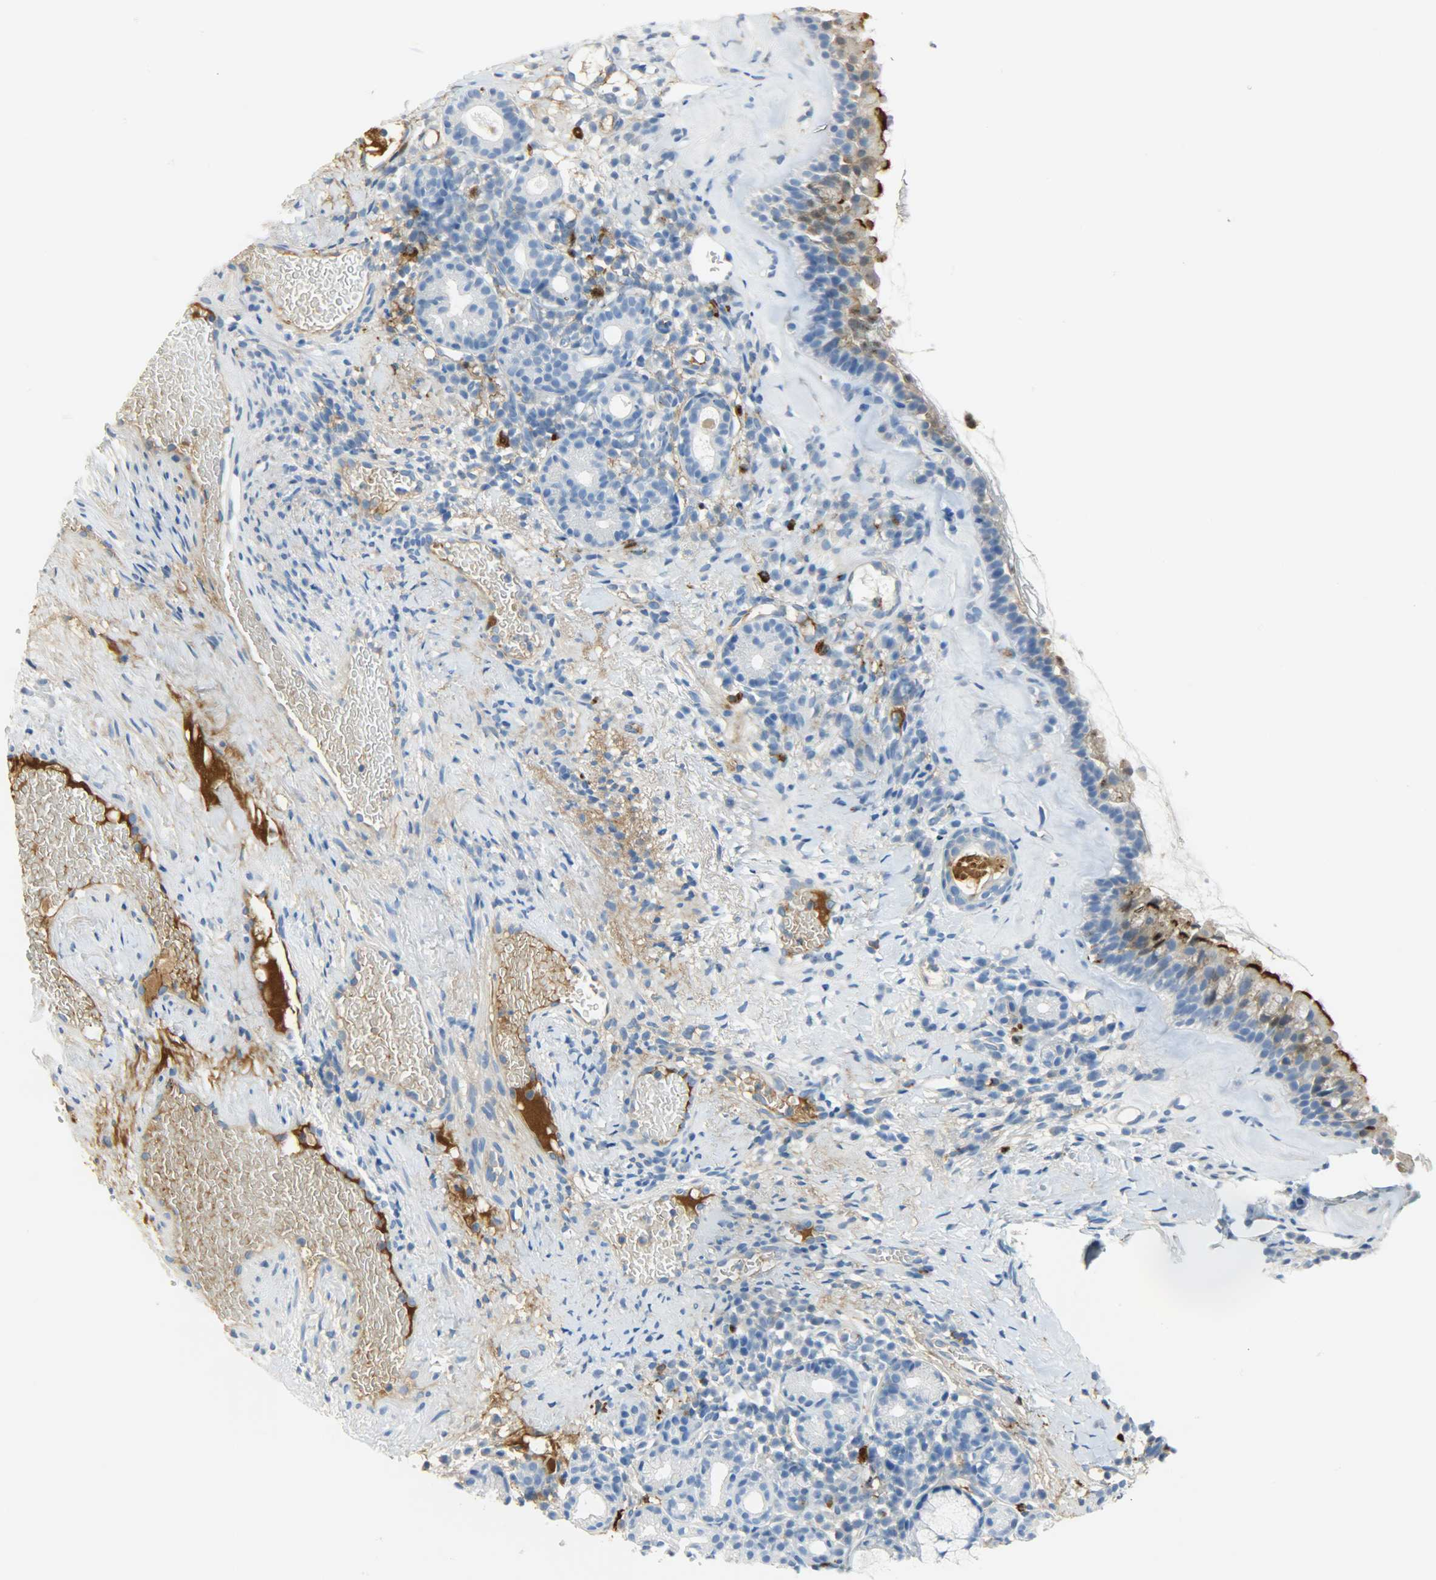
{"staining": {"intensity": "moderate", "quantity": "<25%", "location": "cytoplasmic/membranous"}, "tissue": "nasopharynx", "cell_type": "Respiratory epithelial cells", "image_type": "normal", "snomed": [{"axis": "morphology", "description": "Normal tissue, NOS"}, {"axis": "morphology", "description": "Inflammation, NOS"}, {"axis": "topography", "description": "Nasopharynx"}], "caption": "A micrograph of nasopharynx stained for a protein reveals moderate cytoplasmic/membranous brown staining in respiratory epithelial cells. The protein of interest is stained brown, and the nuclei are stained in blue (DAB IHC with brightfield microscopy, high magnification).", "gene": "CRP", "patient": {"sex": "female", "age": 55}}